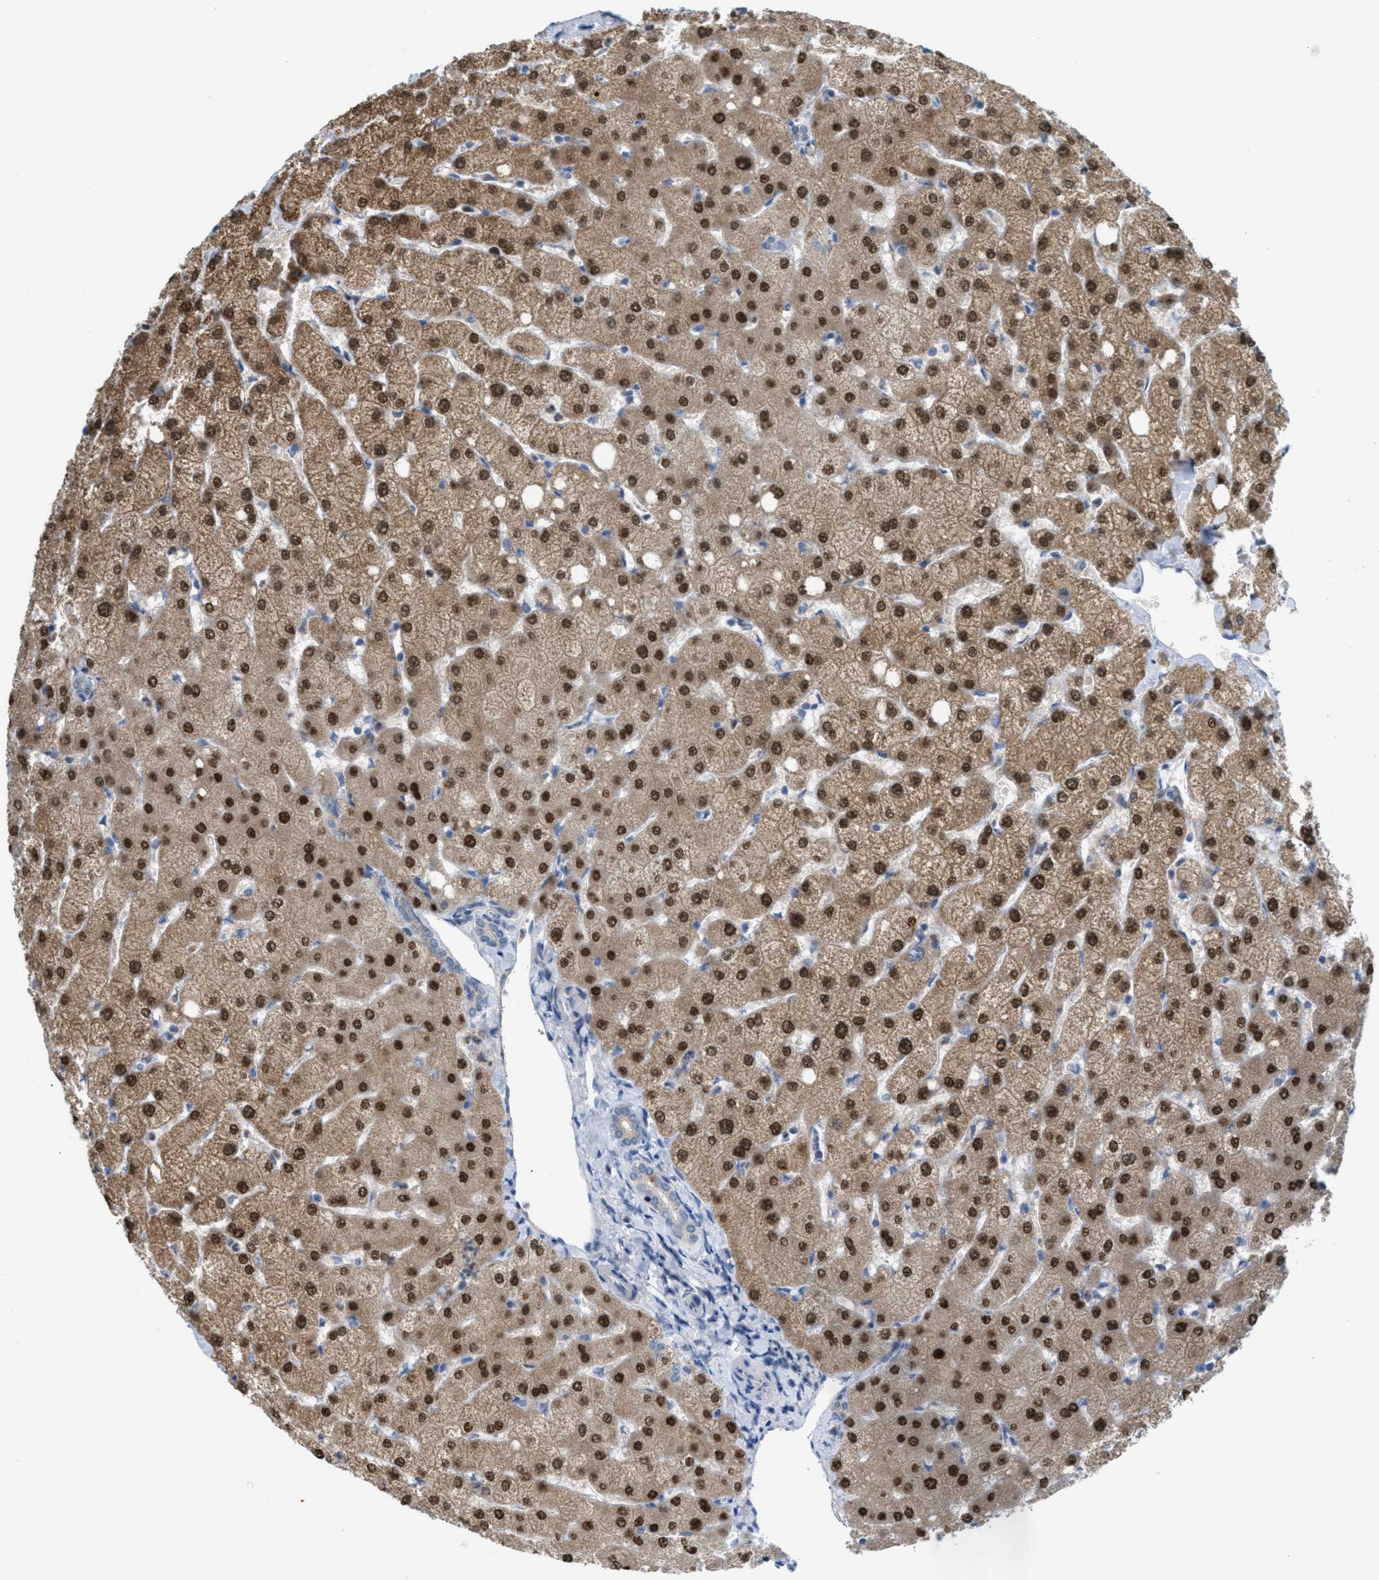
{"staining": {"intensity": "weak", "quantity": "25%-75%", "location": "cytoplasmic/membranous"}, "tissue": "liver", "cell_type": "Cholangiocytes", "image_type": "normal", "snomed": [{"axis": "morphology", "description": "Normal tissue, NOS"}, {"axis": "topography", "description": "Liver"}], "caption": "A high-resolution photomicrograph shows immunohistochemistry staining of normal liver, which demonstrates weak cytoplasmic/membranous positivity in approximately 25%-75% of cholangiocytes.", "gene": "PPM1D", "patient": {"sex": "female", "age": 54}}